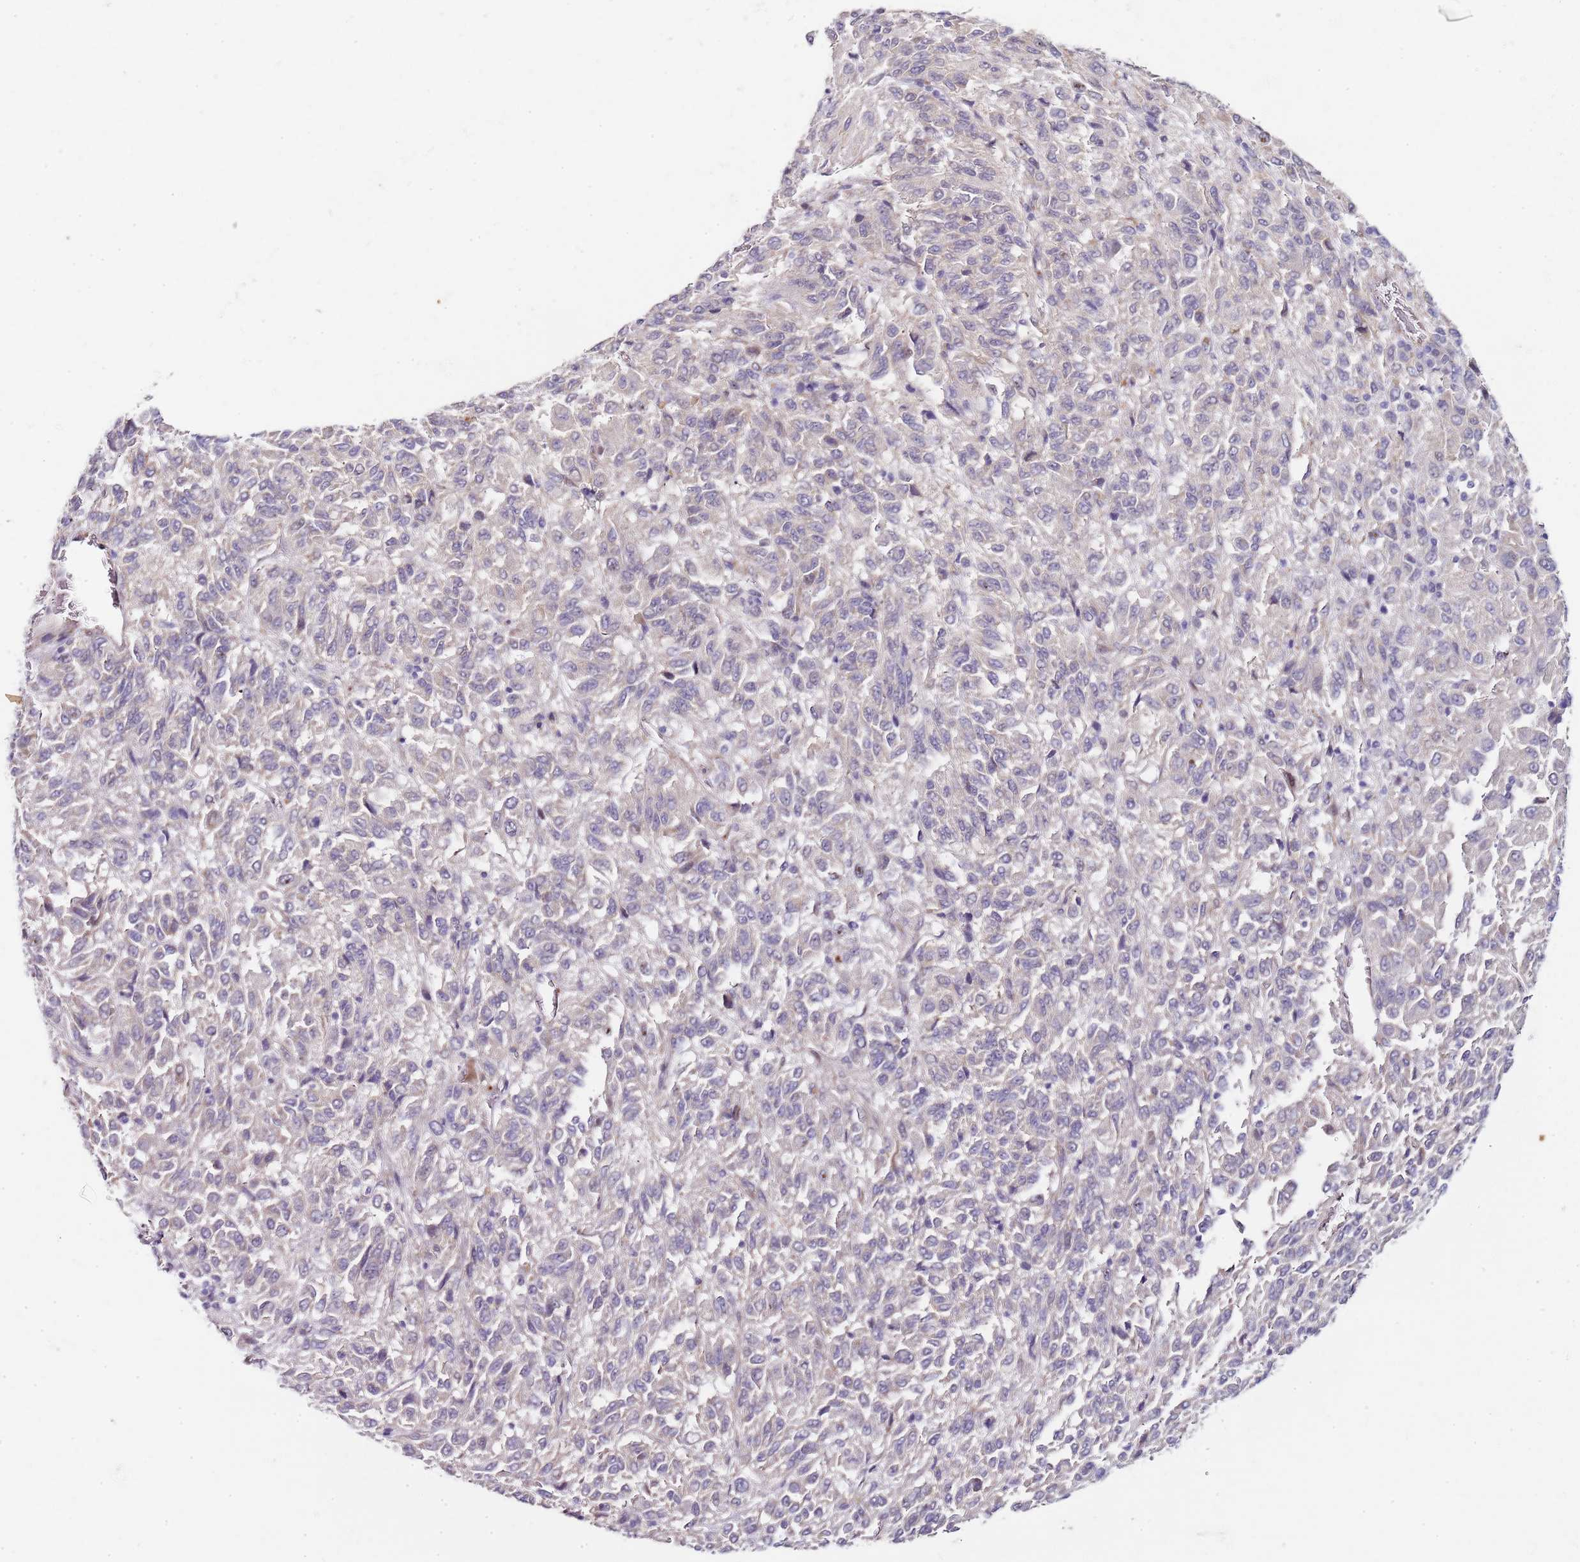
{"staining": {"intensity": "negative", "quantity": "none", "location": "none"}, "tissue": "melanoma", "cell_type": "Tumor cells", "image_type": "cancer", "snomed": [{"axis": "morphology", "description": "Malignant melanoma, Metastatic site"}, {"axis": "topography", "description": "Lung"}], "caption": "Immunohistochemical staining of human melanoma shows no significant expression in tumor cells.", "gene": "TBC1D9", "patient": {"sex": "male", "age": 64}}